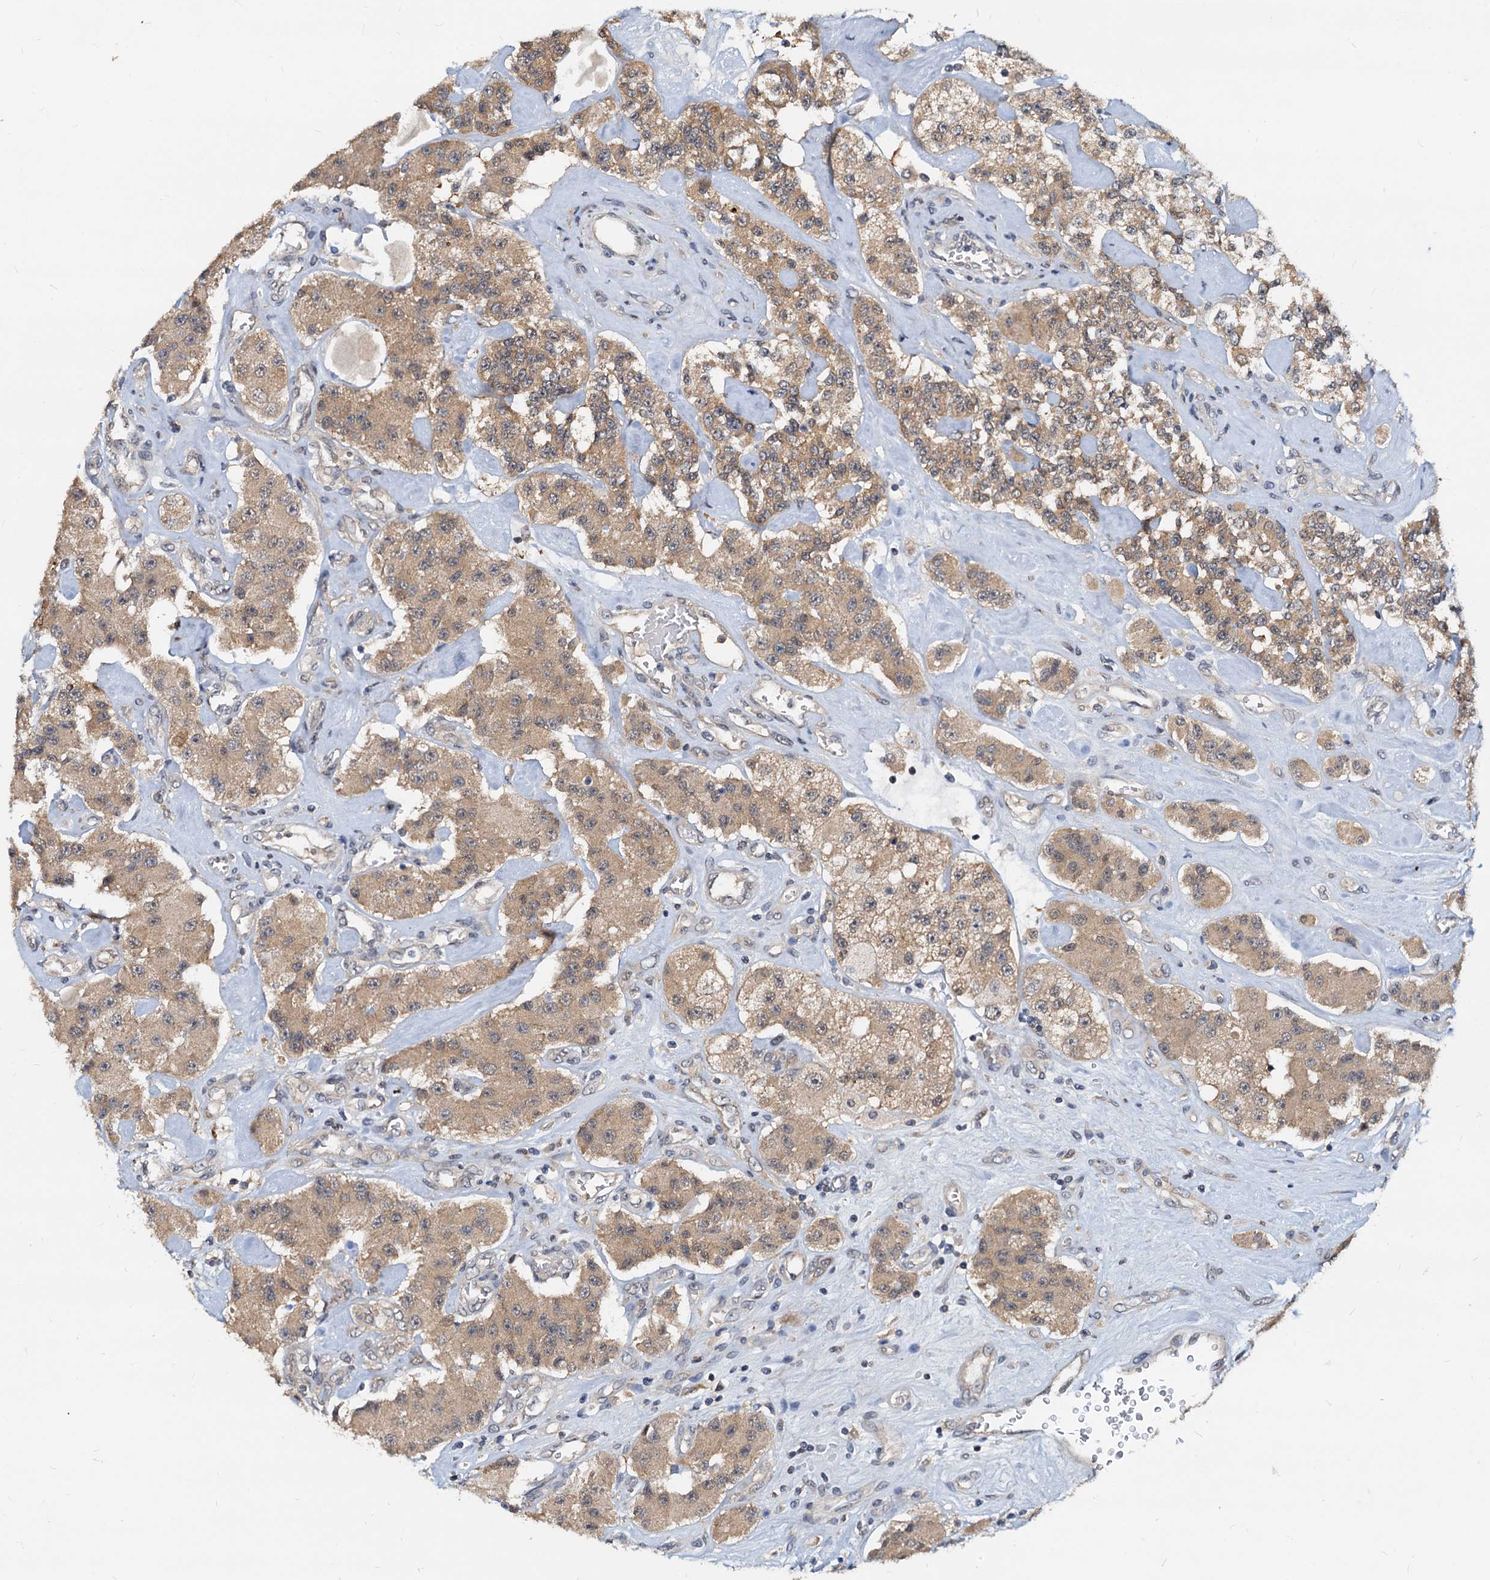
{"staining": {"intensity": "moderate", "quantity": ">75%", "location": "cytoplasmic/membranous"}, "tissue": "carcinoid", "cell_type": "Tumor cells", "image_type": "cancer", "snomed": [{"axis": "morphology", "description": "Carcinoid, malignant, NOS"}, {"axis": "topography", "description": "Pancreas"}], "caption": "IHC (DAB (3,3'-diaminobenzidine)) staining of human carcinoid displays moderate cytoplasmic/membranous protein positivity in about >75% of tumor cells.", "gene": "PTGES3", "patient": {"sex": "male", "age": 41}}